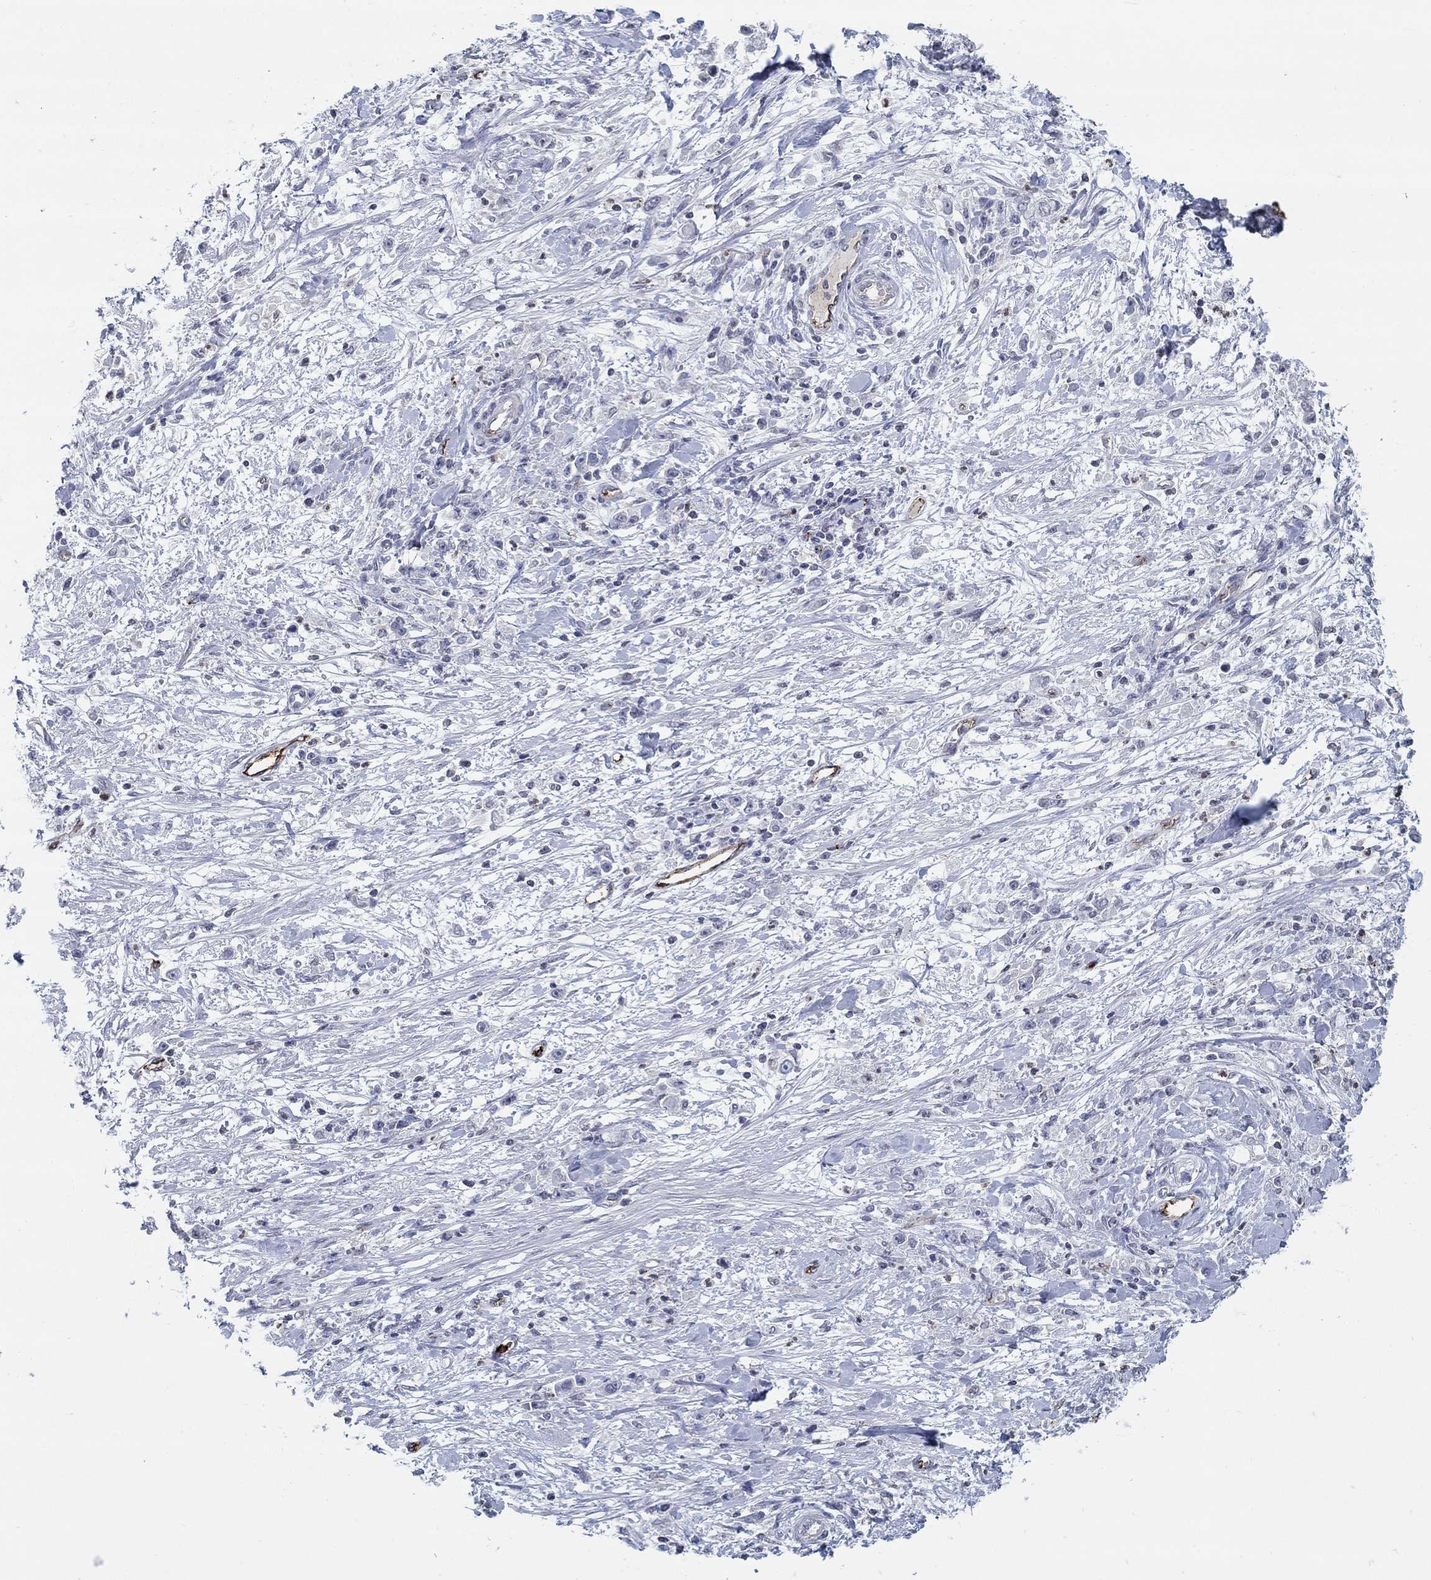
{"staining": {"intensity": "negative", "quantity": "none", "location": "none"}, "tissue": "stomach cancer", "cell_type": "Tumor cells", "image_type": "cancer", "snomed": [{"axis": "morphology", "description": "Adenocarcinoma, NOS"}, {"axis": "topography", "description": "Stomach"}], "caption": "Image shows no significant protein positivity in tumor cells of adenocarcinoma (stomach).", "gene": "TINAG", "patient": {"sex": "female", "age": 59}}